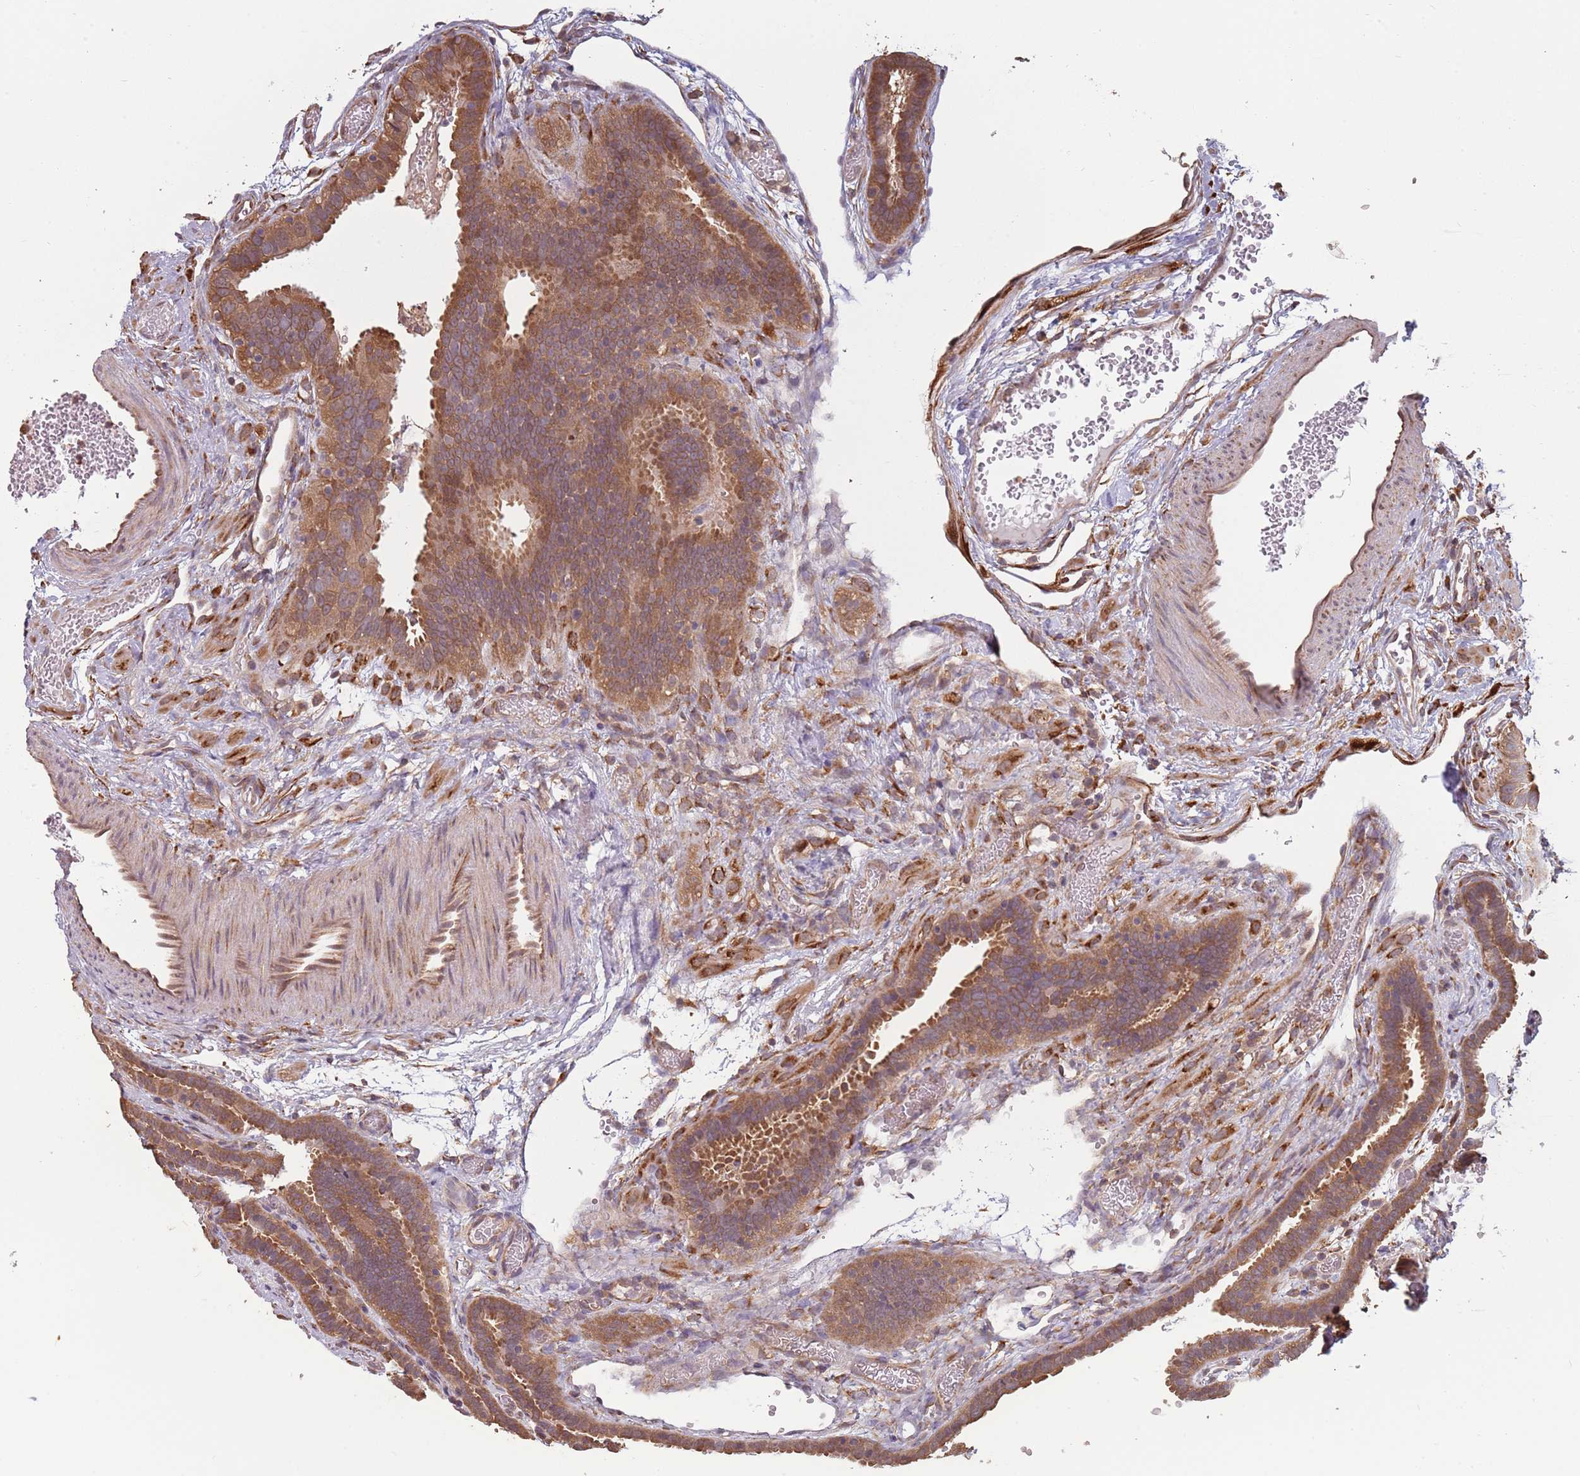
{"staining": {"intensity": "strong", "quantity": ">75%", "location": "cytoplasmic/membranous"}, "tissue": "fallopian tube", "cell_type": "Glandular cells", "image_type": "normal", "snomed": [{"axis": "morphology", "description": "Normal tissue, NOS"}, {"axis": "topography", "description": "Fallopian tube"}], "caption": "IHC of unremarkable fallopian tube reveals high levels of strong cytoplasmic/membranous staining in about >75% of glandular cells.", "gene": "COG4", "patient": {"sex": "female", "age": 37}}